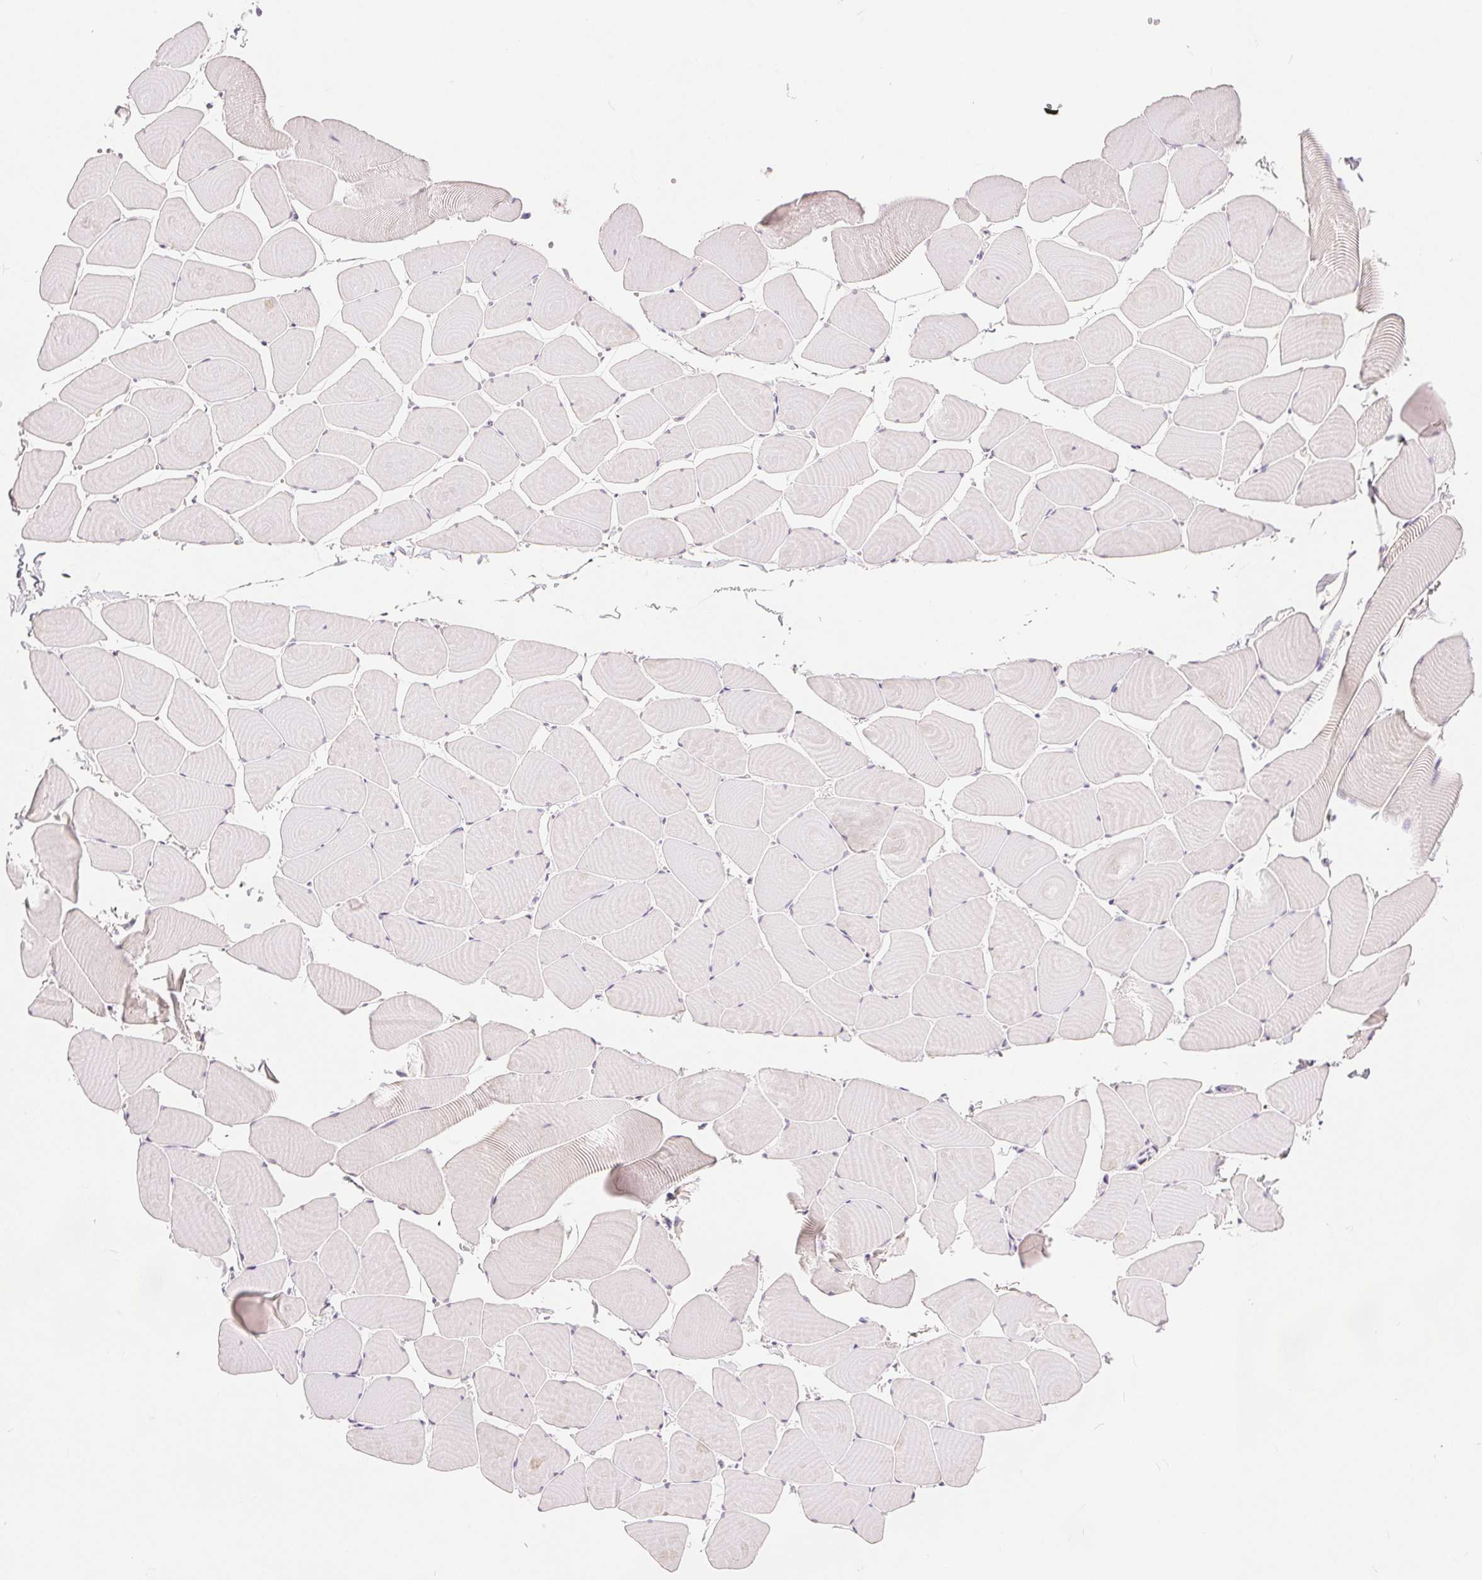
{"staining": {"intensity": "negative", "quantity": "none", "location": "none"}, "tissue": "skeletal muscle", "cell_type": "Myocytes", "image_type": "normal", "snomed": [{"axis": "morphology", "description": "Normal tissue, NOS"}, {"axis": "topography", "description": "Skeletal muscle"}], "caption": "High magnification brightfield microscopy of benign skeletal muscle stained with DAB (brown) and counterstained with hematoxylin (blue): myocytes show no significant staining.", "gene": "CA12", "patient": {"sex": "male", "age": 25}}